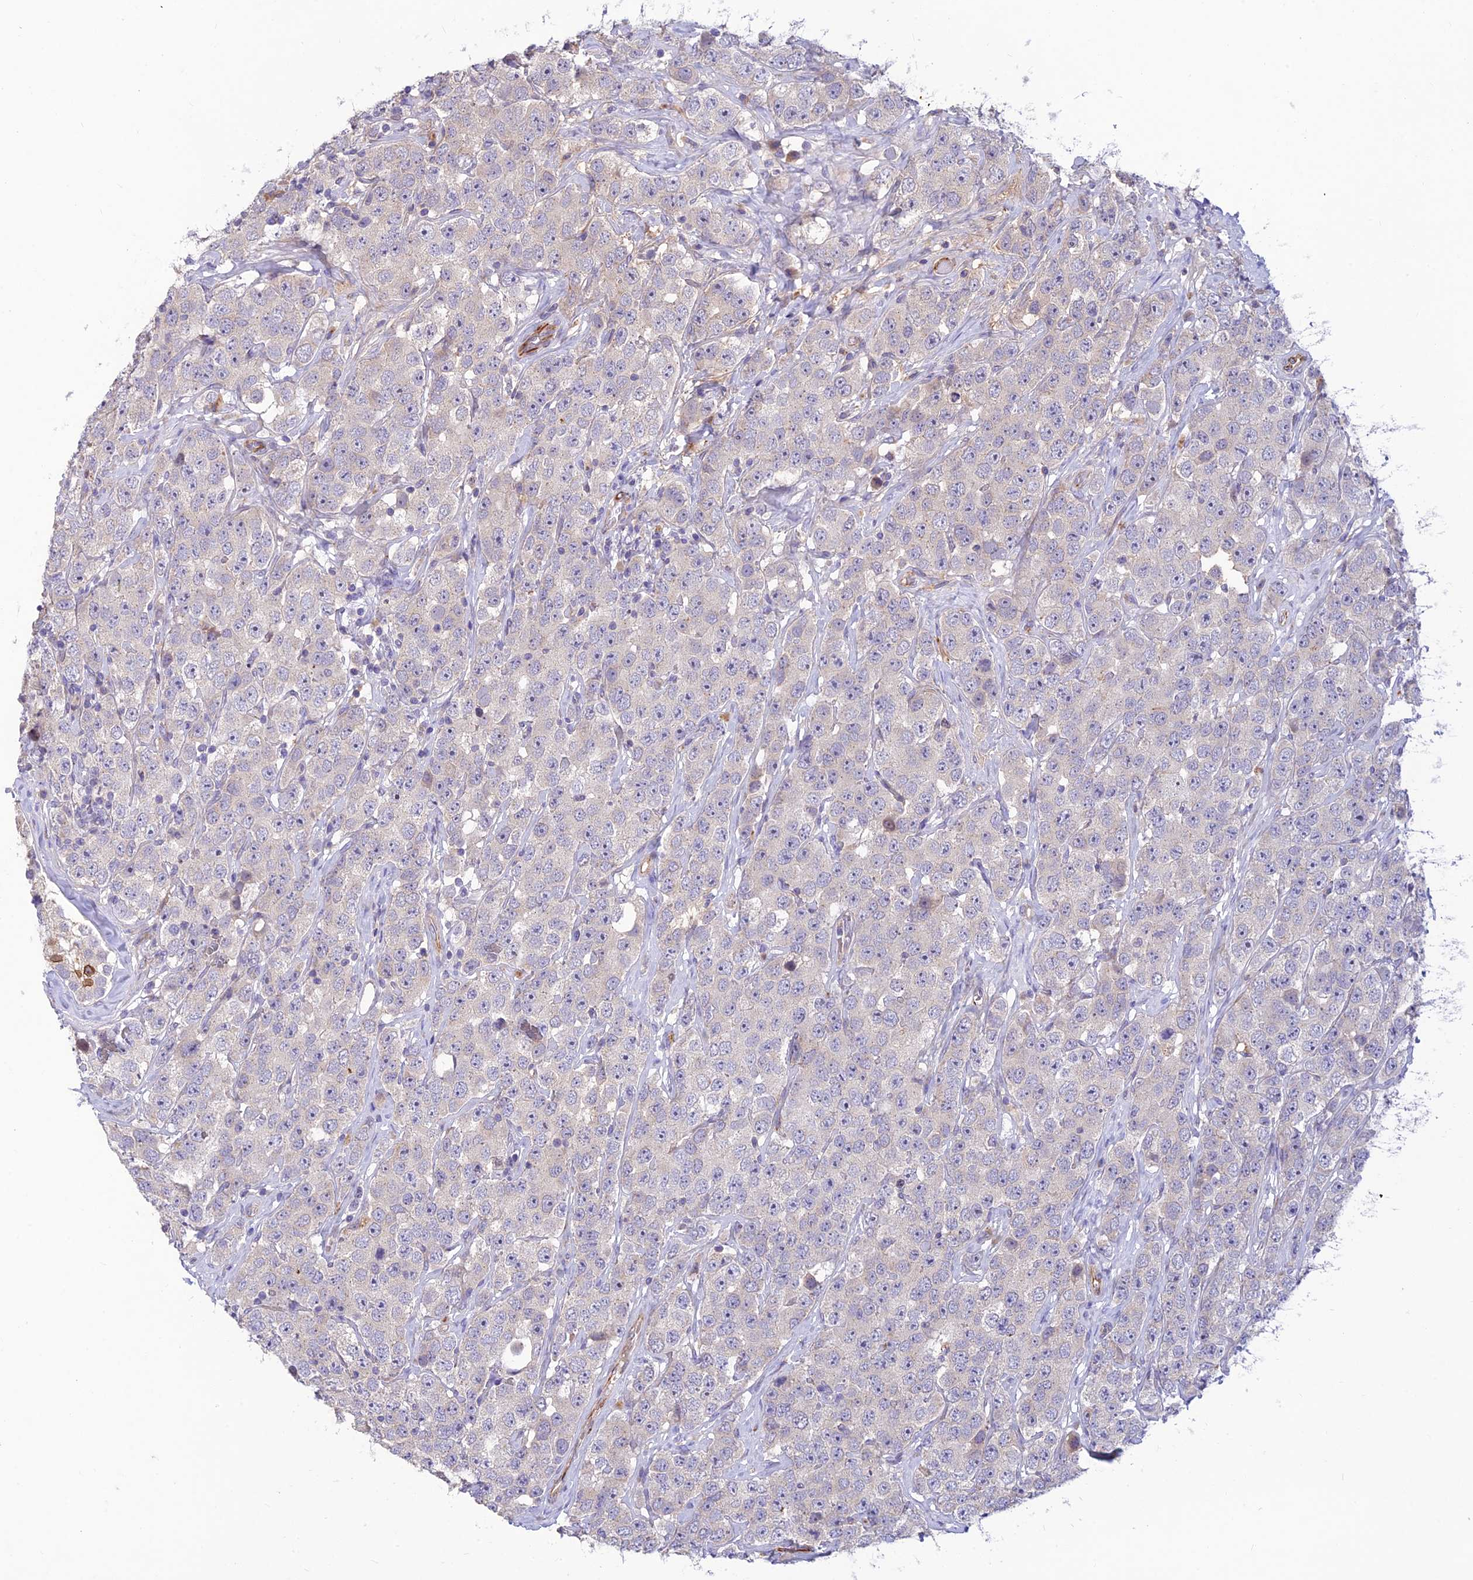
{"staining": {"intensity": "negative", "quantity": "none", "location": "none"}, "tissue": "testis cancer", "cell_type": "Tumor cells", "image_type": "cancer", "snomed": [{"axis": "morphology", "description": "Seminoma, NOS"}, {"axis": "topography", "description": "Testis"}], "caption": "Immunohistochemical staining of seminoma (testis) shows no significant positivity in tumor cells.", "gene": "ST8SIA5", "patient": {"sex": "male", "age": 28}}